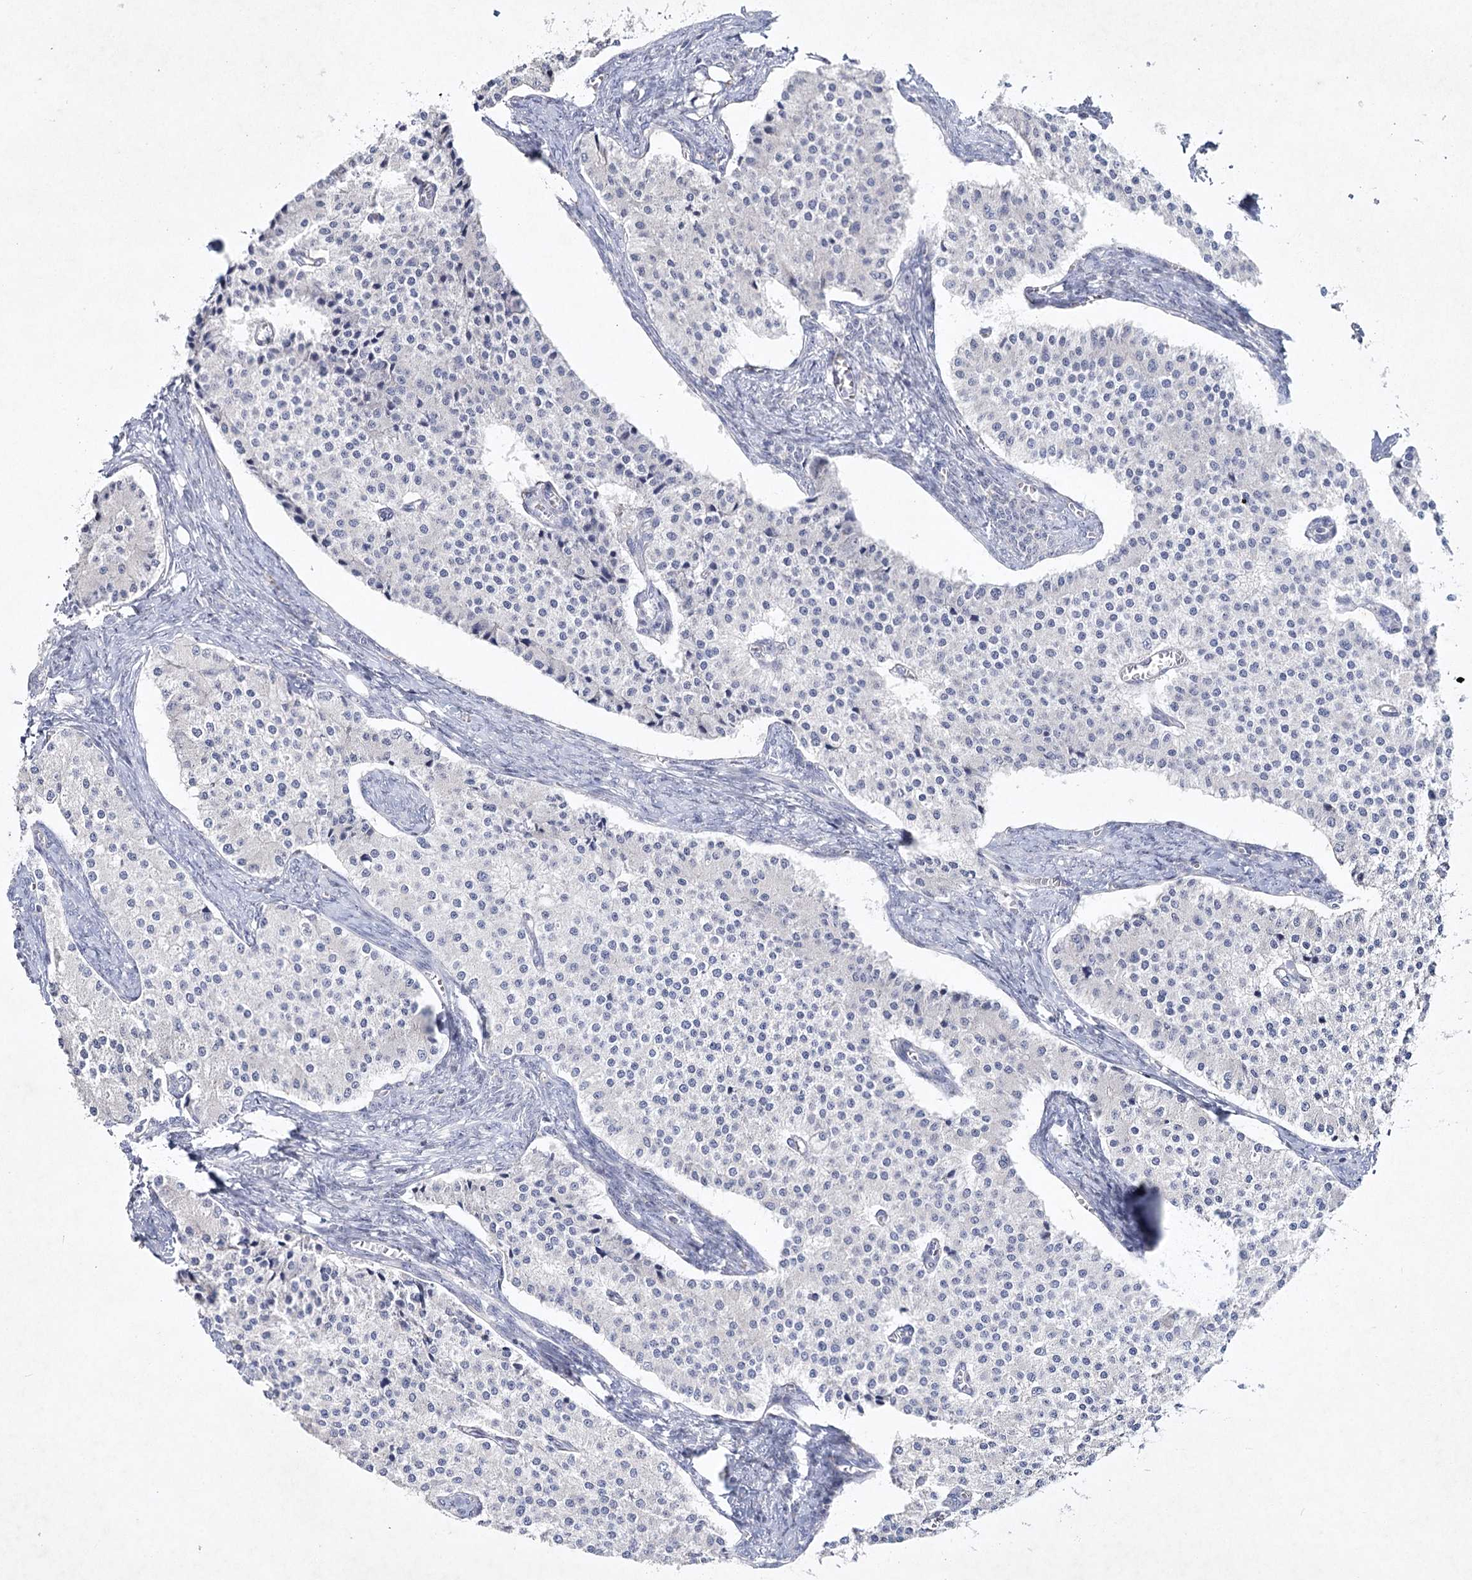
{"staining": {"intensity": "negative", "quantity": "none", "location": "none"}, "tissue": "carcinoid", "cell_type": "Tumor cells", "image_type": "cancer", "snomed": [{"axis": "morphology", "description": "Carcinoid, malignant, NOS"}, {"axis": "topography", "description": "Colon"}], "caption": "Carcinoid (malignant) stained for a protein using immunohistochemistry (IHC) reveals no expression tumor cells.", "gene": "MAP3K13", "patient": {"sex": "female", "age": 52}}